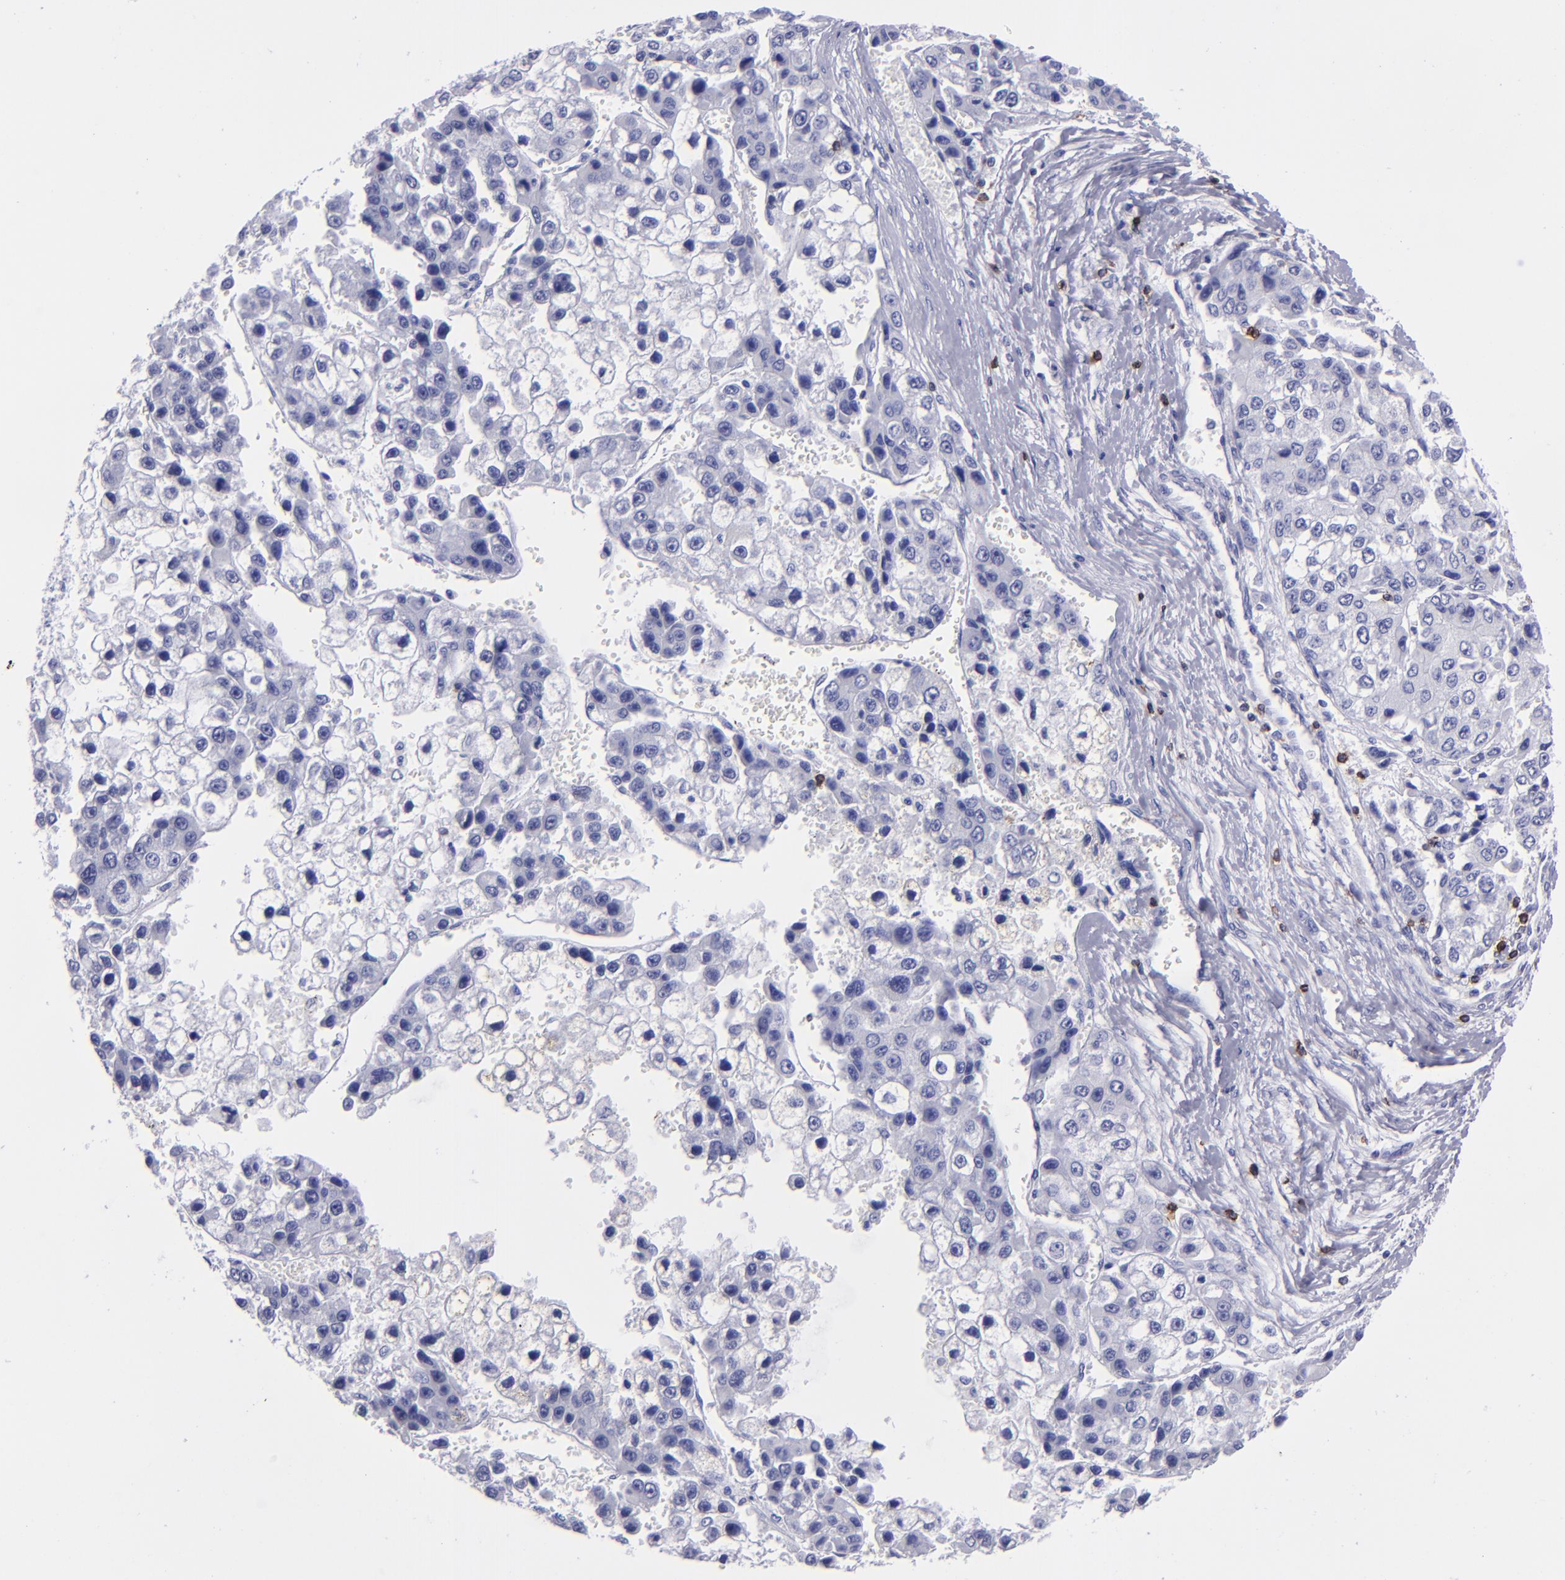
{"staining": {"intensity": "negative", "quantity": "none", "location": "none"}, "tissue": "liver cancer", "cell_type": "Tumor cells", "image_type": "cancer", "snomed": [{"axis": "morphology", "description": "Carcinoma, Hepatocellular, NOS"}, {"axis": "topography", "description": "Liver"}], "caption": "Tumor cells are negative for protein expression in human liver cancer (hepatocellular carcinoma).", "gene": "CD6", "patient": {"sex": "female", "age": 66}}